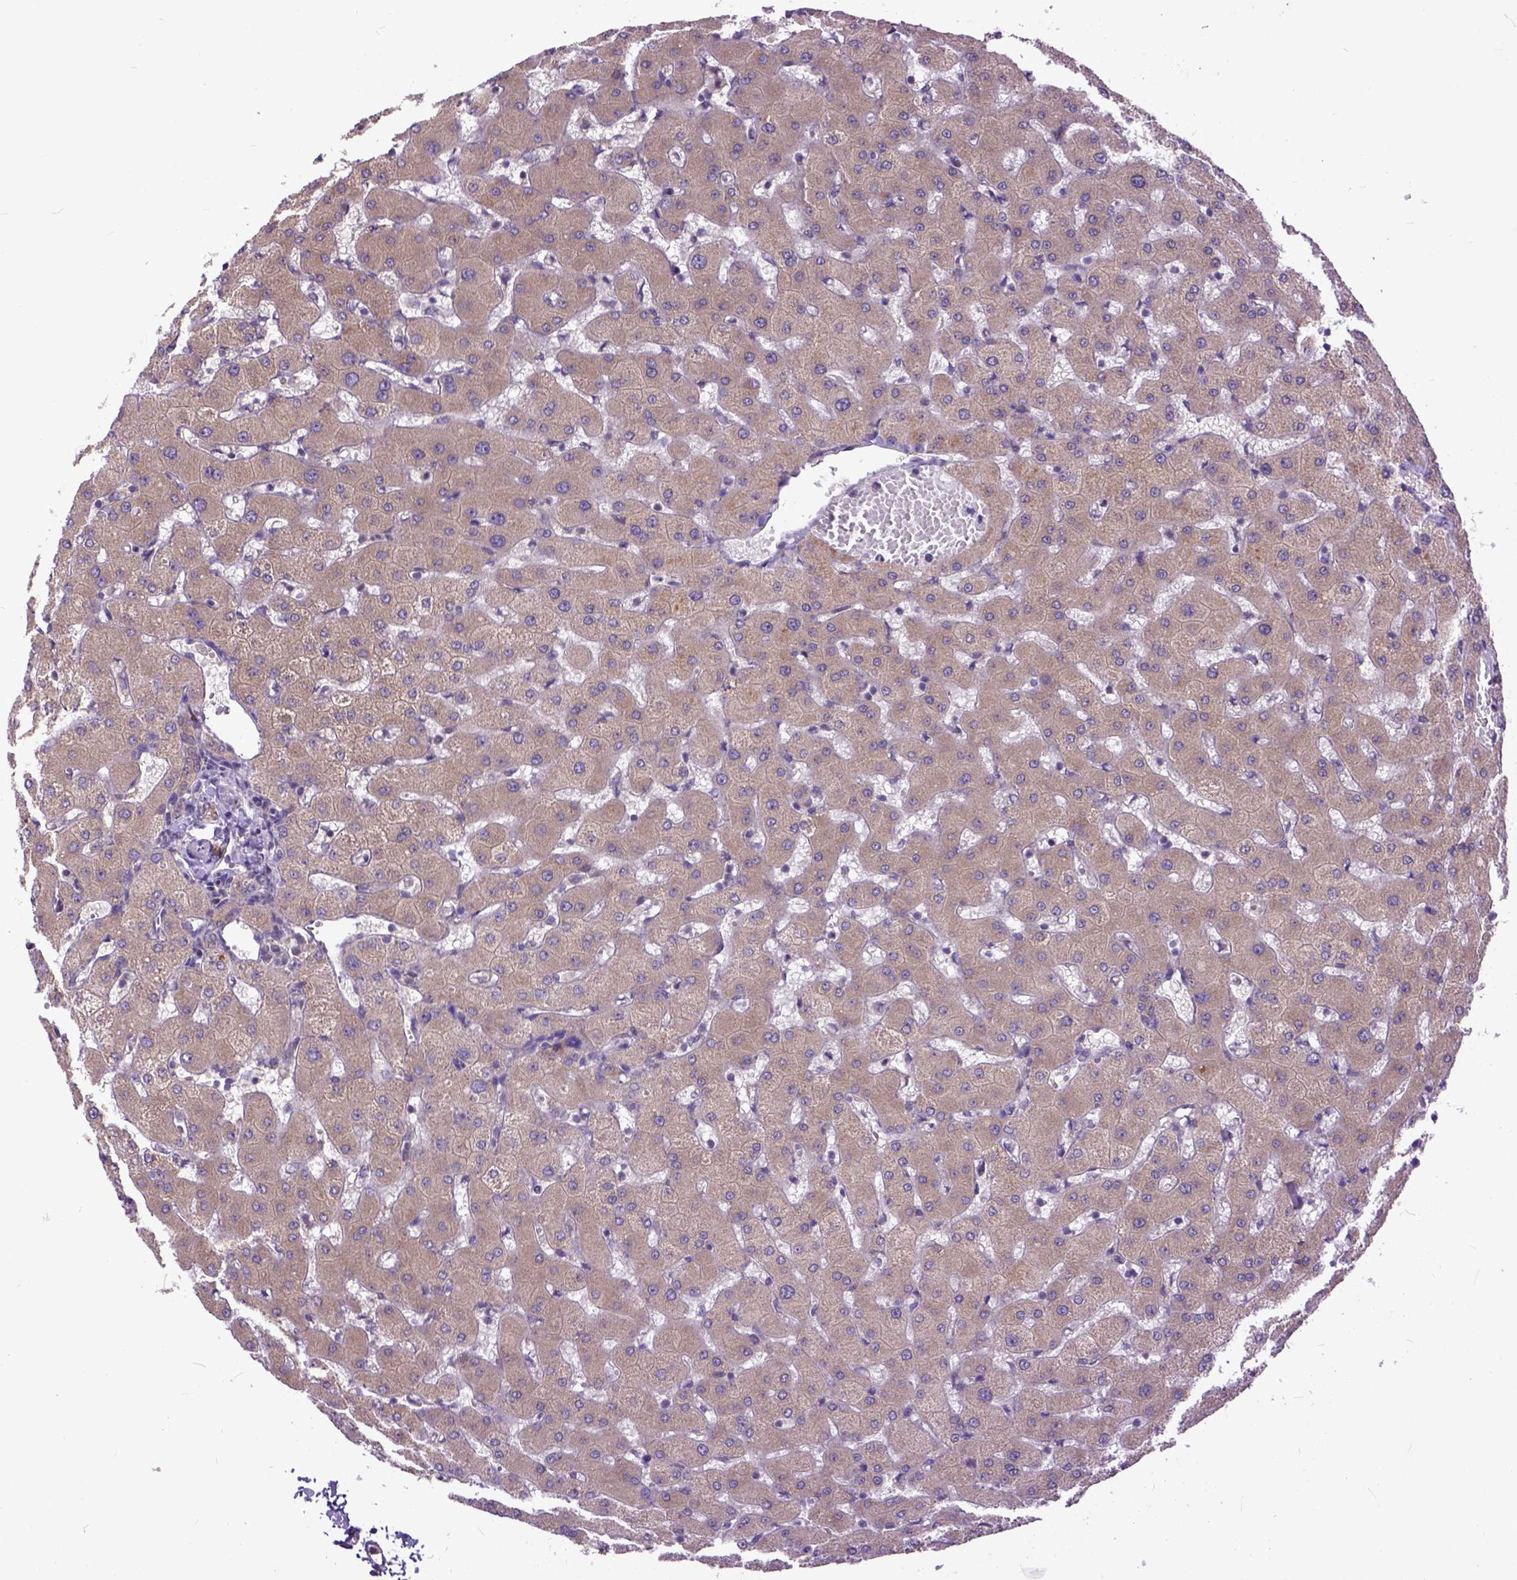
{"staining": {"intensity": "weak", "quantity": ">75%", "location": "cytoplasmic/membranous"}, "tissue": "liver", "cell_type": "Cholangiocytes", "image_type": "normal", "snomed": [{"axis": "morphology", "description": "Normal tissue, NOS"}, {"axis": "topography", "description": "Liver"}], "caption": "Normal liver displays weak cytoplasmic/membranous staining in approximately >75% of cholangiocytes.", "gene": "ARL1", "patient": {"sex": "female", "age": 63}}